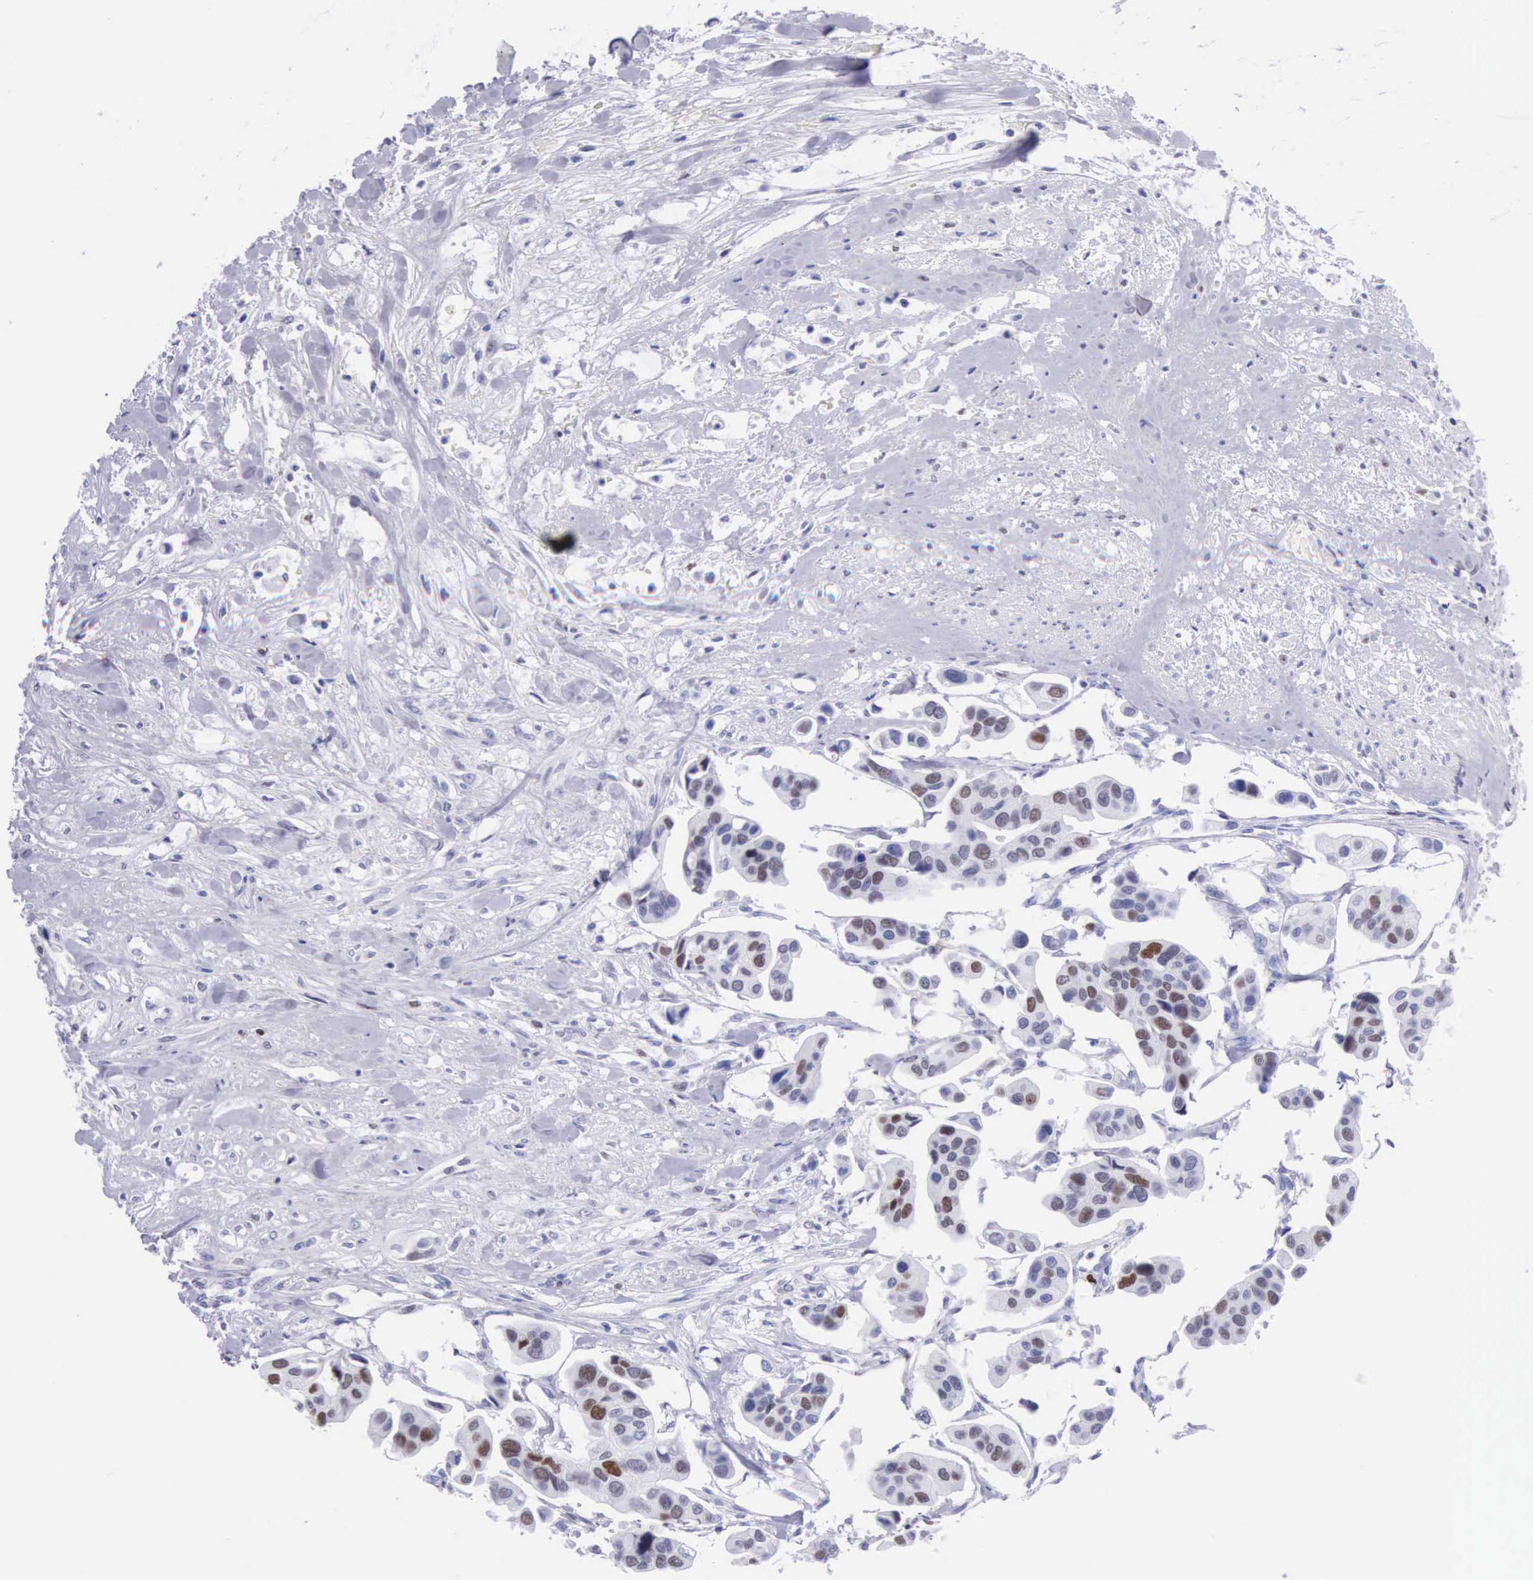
{"staining": {"intensity": "strong", "quantity": ">75%", "location": "nuclear"}, "tissue": "urothelial cancer", "cell_type": "Tumor cells", "image_type": "cancer", "snomed": [{"axis": "morphology", "description": "Adenocarcinoma, NOS"}, {"axis": "topography", "description": "Urinary bladder"}], "caption": "Immunohistochemistry photomicrograph of neoplastic tissue: human adenocarcinoma stained using immunohistochemistry (IHC) exhibits high levels of strong protein expression localized specifically in the nuclear of tumor cells, appearing as a nuclear brown color.", "gene": "MCM2", "patient": {"sex": "male", "age": 61}}